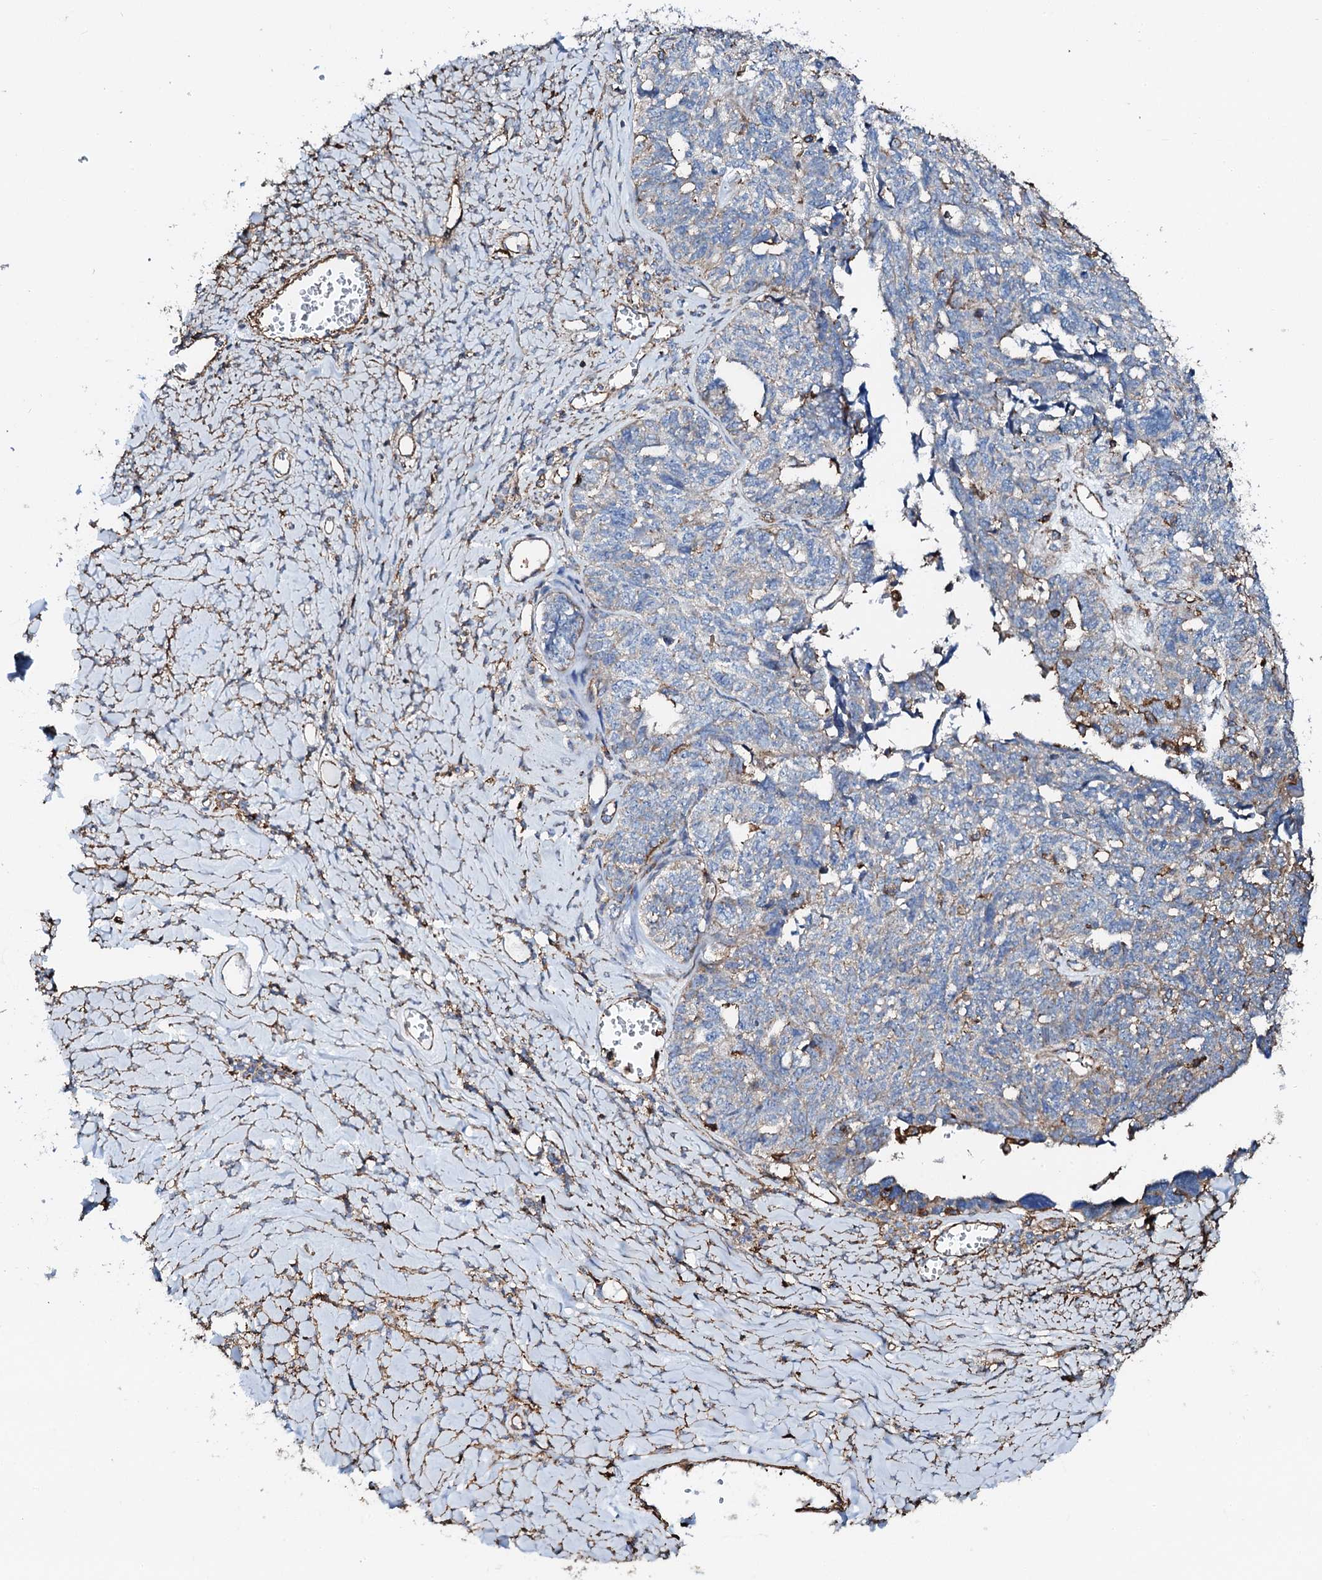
{"staining": {"intensity": "moderate", "quantity": "<25%", "location": "cytoplasmic/membranous"}, "tissue": "ovarian cancer", "cell_type": "Tumor cells", "image_type": "cancer", "snomed": [{"axis": "morphology", "description": "Cystadenocarcinoma, serous, NOS"}, {"axis": "topography", "description": "Ovary"}], "caption": "Moderate cytoplasmic/membranous positivity is identified in about <25% of tumor cells in serous cystadenocarcinoma (ovarian). The protein is shown in brown color, while the nuclei are stained blue.", "gene": "INTS10", "patient": {"sex": "female", "age": 79}}